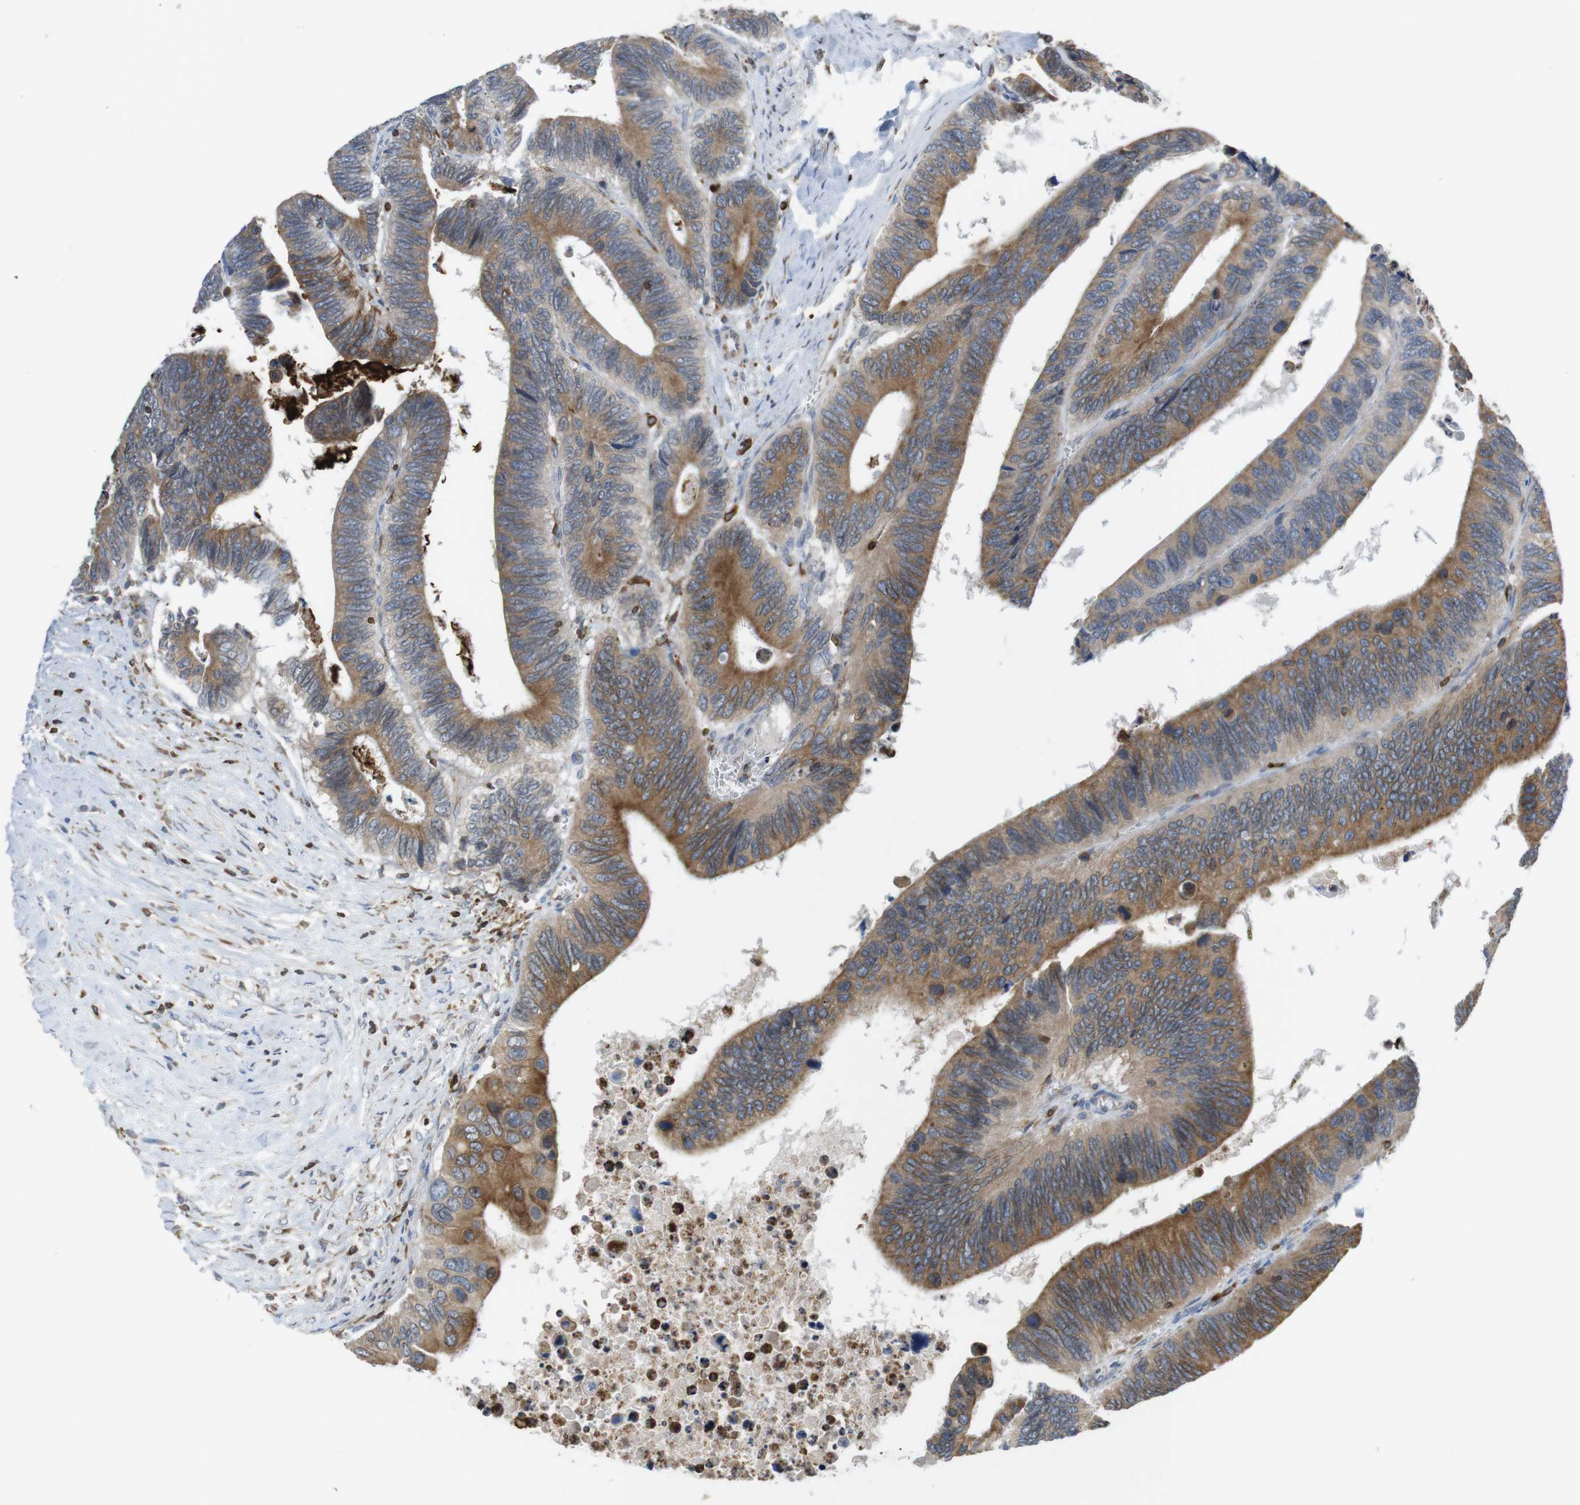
{"staining": {"intensity": "moderate", "quantity": ">75%", "location": "cytoplasmic/membranous"}, "tissue": "colorectal cancer", "cell_type": "Tumor cells", "image_type": "cancer", "snomed": [{"axis": "morphology", "description": "Adenocarcinoma, NOS"}, {"axis": "topography", "description": "Colon"}], "caption": "DAB (3,3'-diaminobenzidine) immunohistochemical staining of adenocarcinoma (colorectal) reveals moderate cytoplasmic/membranous protein expression in about >75% of tumor cells.", "gene": "ARL6IP5", "patient": {"sex": "male", "age": 72}}